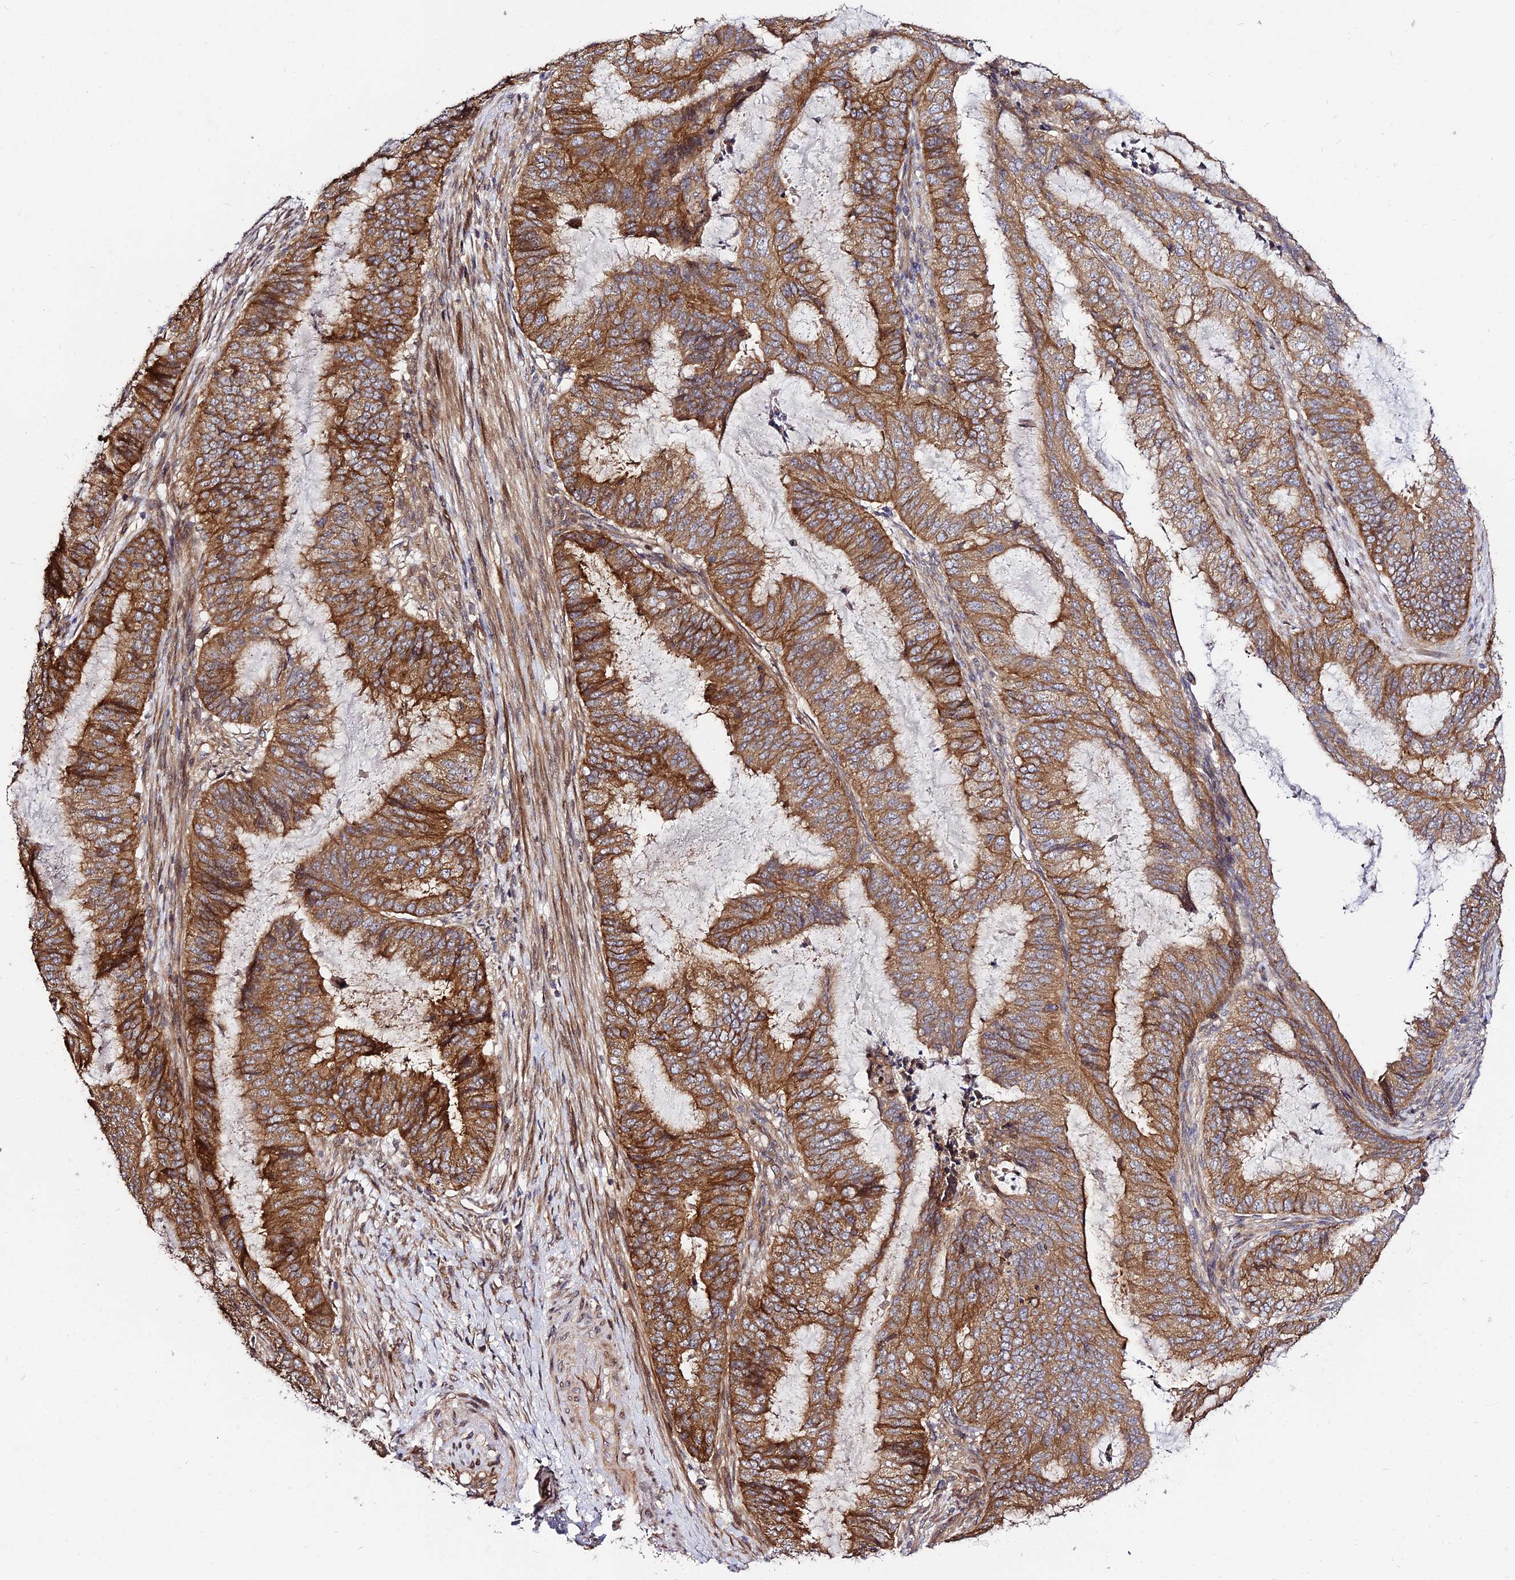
{"staining": {"intensity": "strong", "quantity": ">75%", "location": "cytoplasmic/membranous"}, "tissue": "endometrial cancer", "cell_type": "Tumor cells", "image_type": "cancer", "snomed": [{"axis": "morphology", "description": "Adenocarcinoma, NOS"}, {"axis": "topography", "description": "Endometrium"}], "caption": "Endometrial cancer was stained to show a protein in brown. There is high levels of strong cytoplasmic/membranous staining in about >75% of tumor cells. Nuclei are stained in blue.", "gene": "SMG6", "patient": {"sex": "female", "age": 51}}